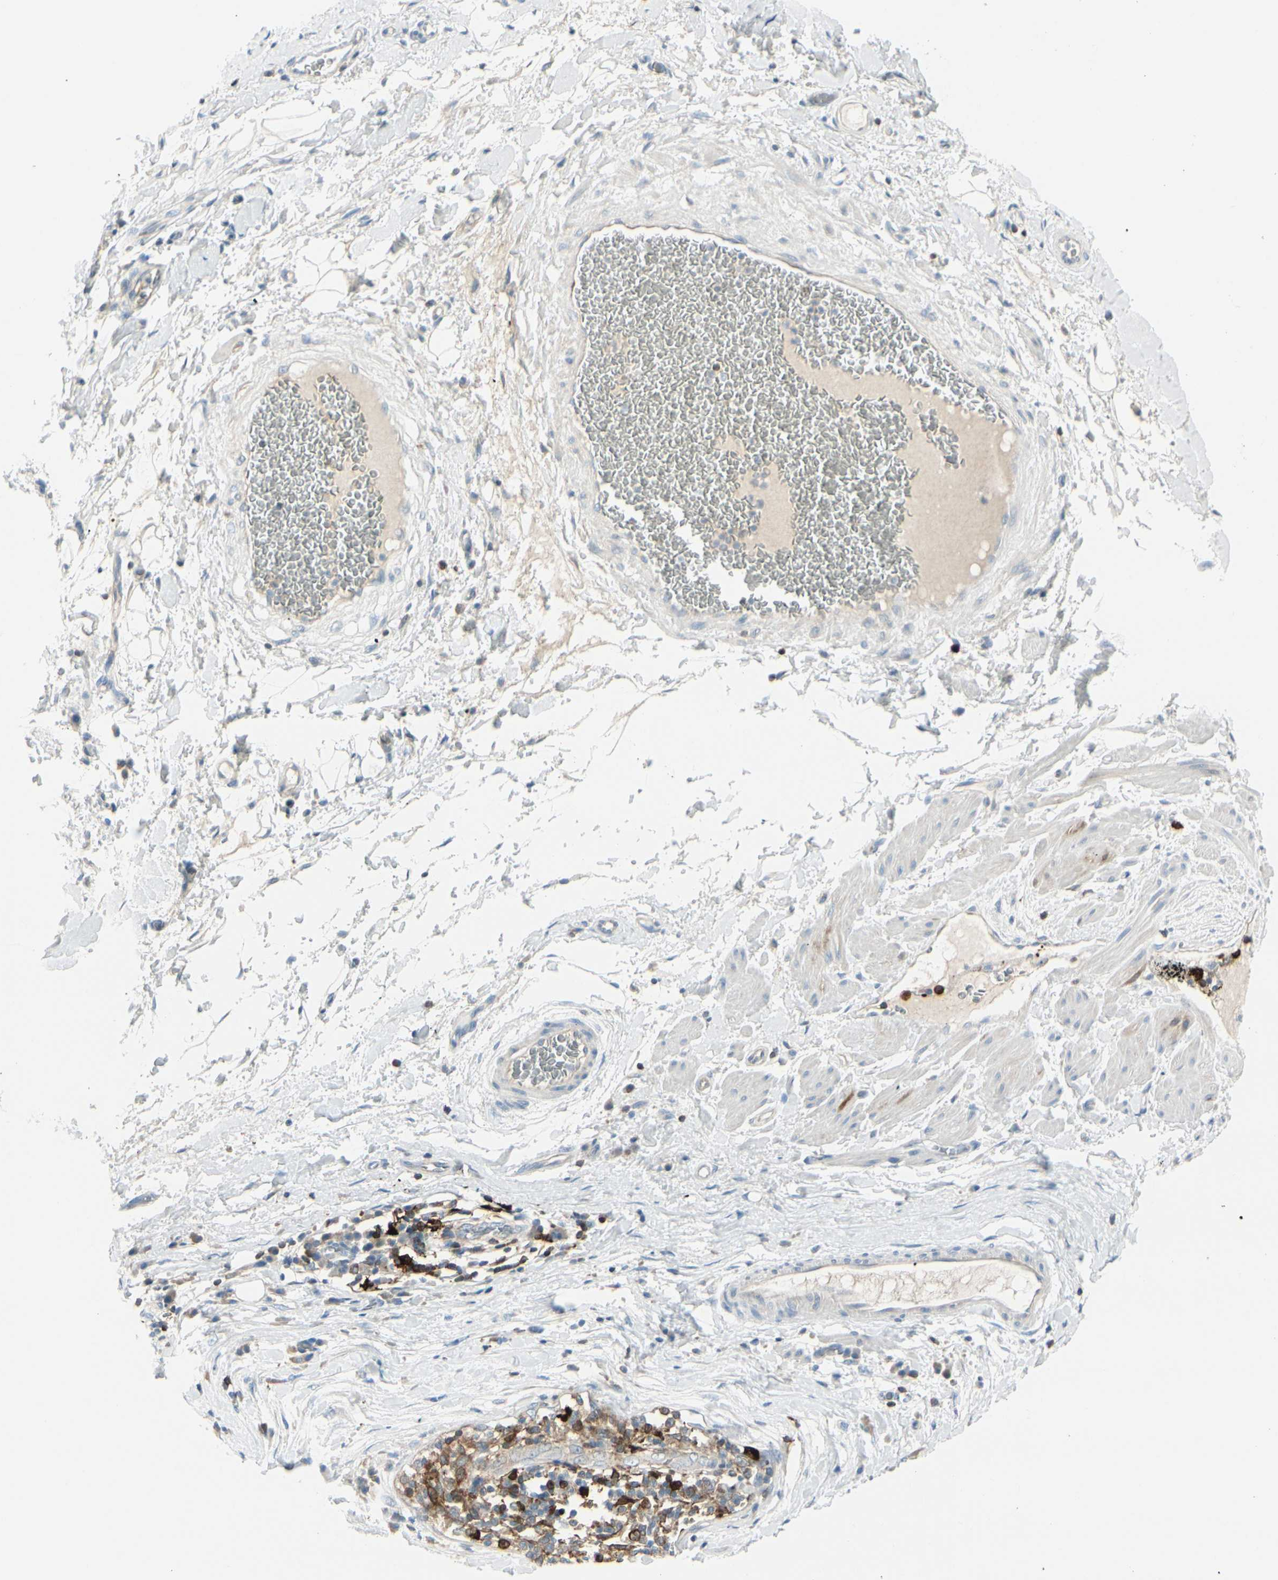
{"staining": {"intensity": "negative", "quantity": "none", "location": "none"}, "tissue": "soft tissue", "cell_type": "Fibroblasts", "image_type": "normal", "snomed": [{"axis": "morphology", "description": "Normal tissue, NOS"}, {"axis": "morphology", "description": "Adenocarcinoma, NOS"}, {"axis": "topography", "description": "Esophagus"}], "caption": "Immunohistochemical staining of unremarkable human soft tissue demonstrates no significant expression in fibroblasts. (Immunohistochemistry, brightfield microscopy, high magnification).", "gene": "TRAF1", "patient": {"sex": "male", "age": 62}}